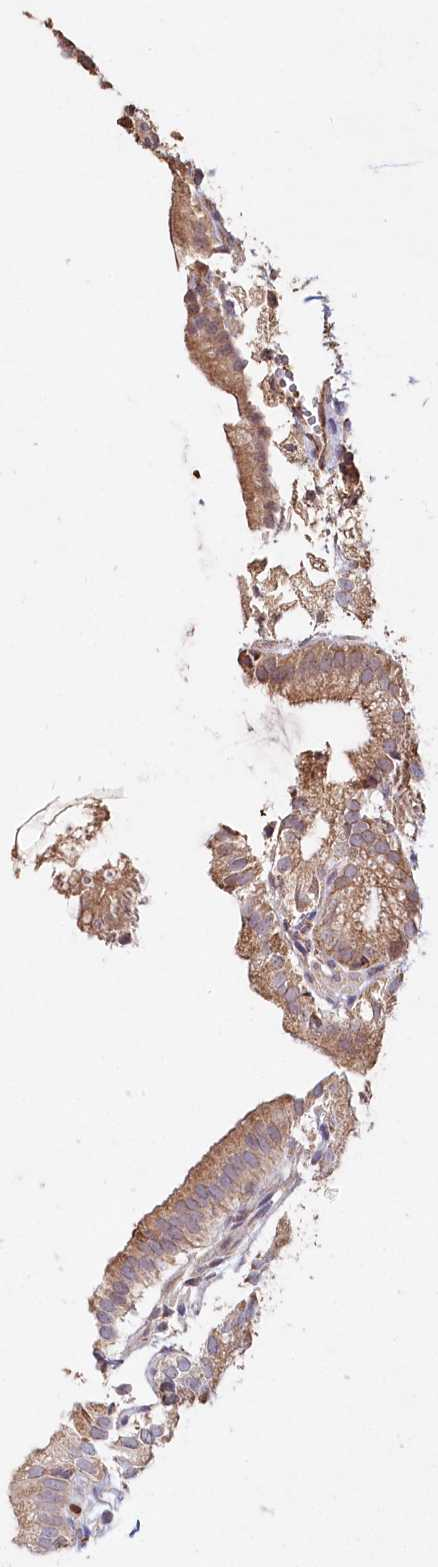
{"staining": {"intensity": "moderate", "quantity": ">75%", "location": "cytoplasmic/membranous"}, "tissue": "gallbladder", "cell_type": "Glandular cells", "image_type": "normal", "snomed": [{"axis": "morphology", "description": "Normal tissue, NOS"}, {"axis": "topography", "description": "Gallbladder"}], "caption": "A micrograph showing moderate cytoplasmic/membranous positivity in about >75% of glandular cells in unremarkable gallbladder, as visualized by brown immunohistochemical staining.", "gene": "RBP5", "patient": {"sex": "male", "age": 55}}